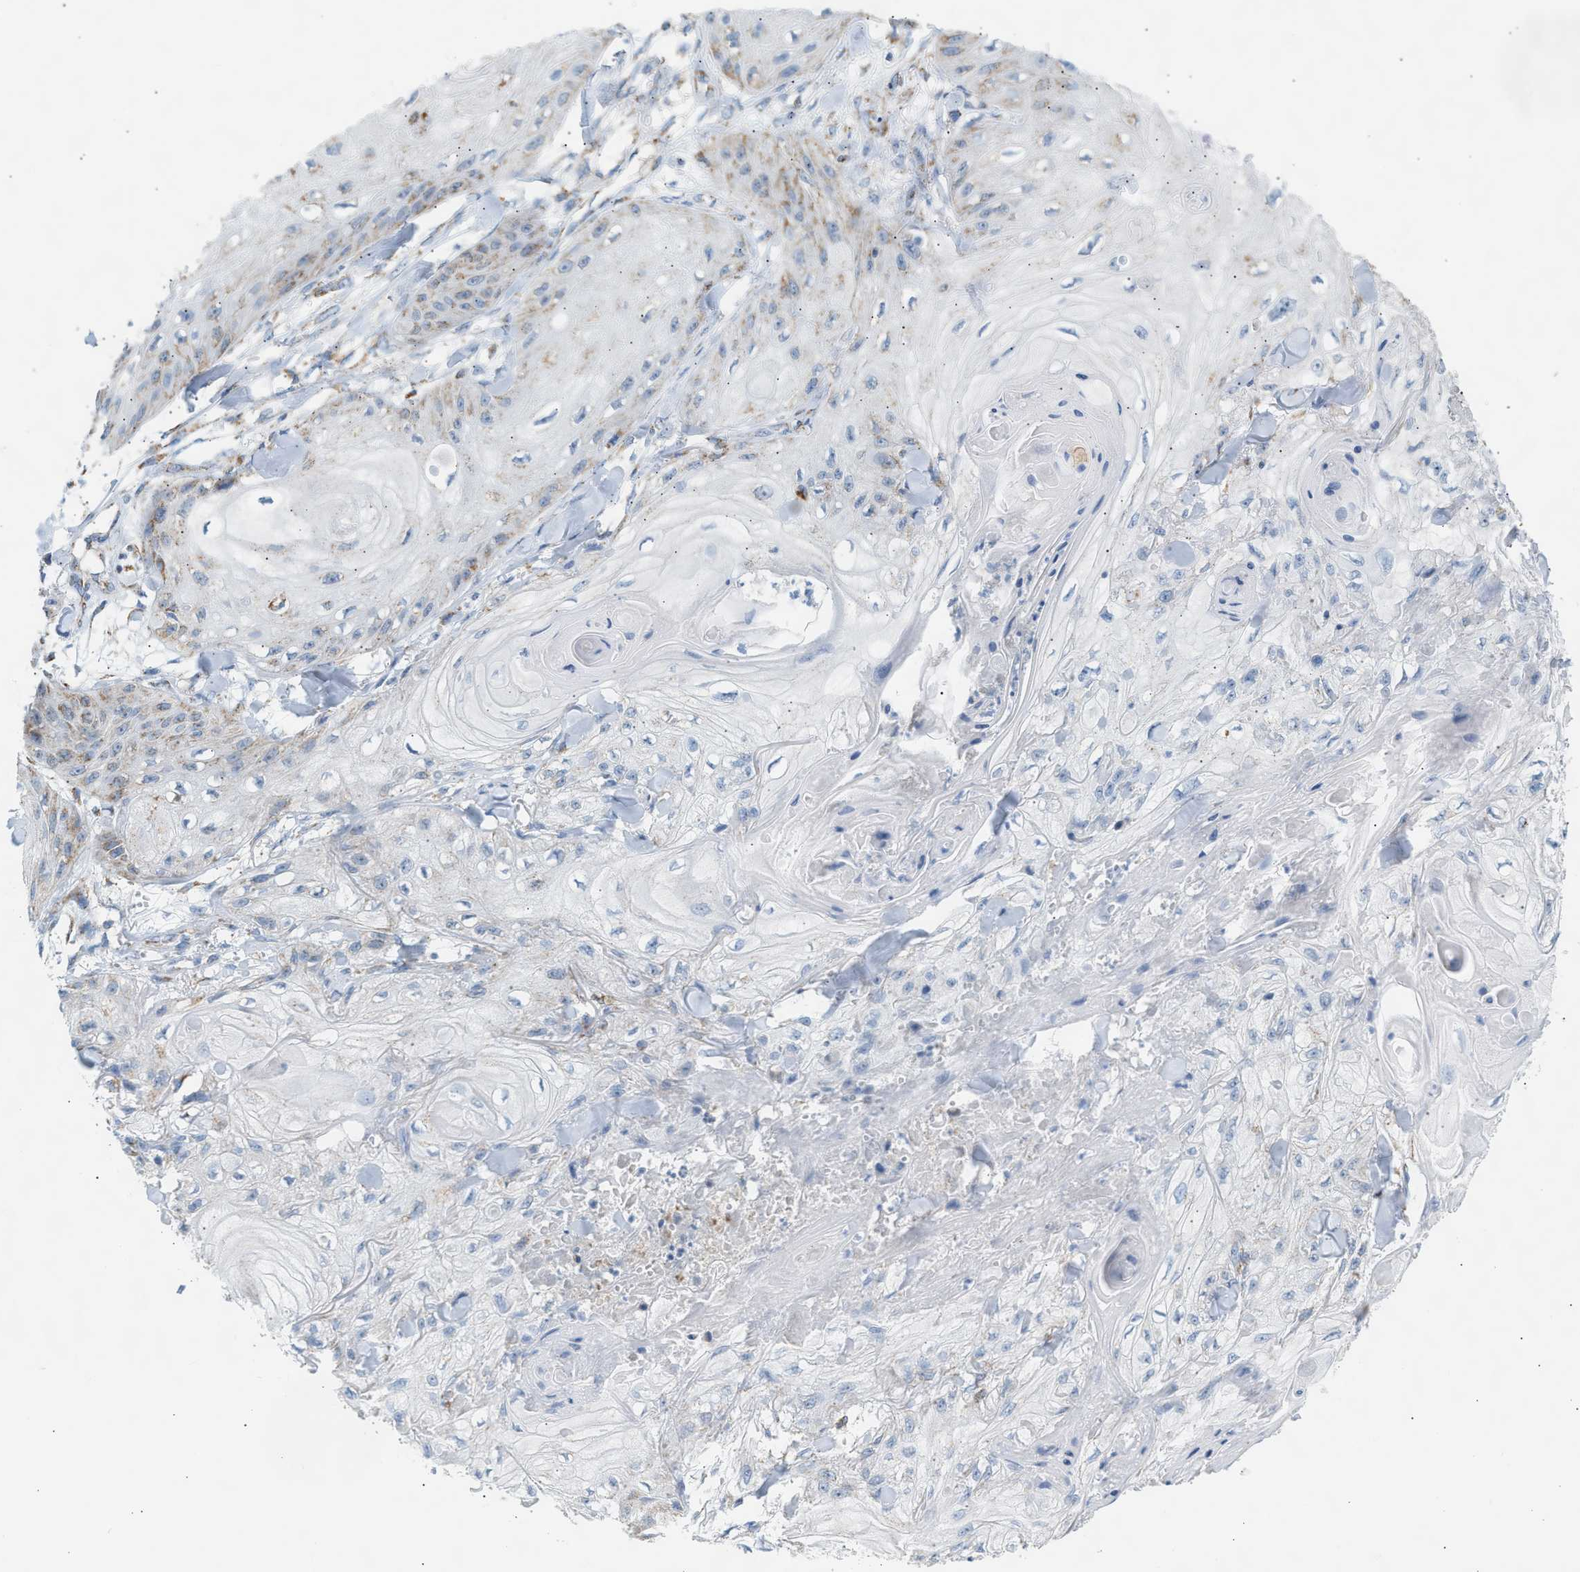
{"staining": {"intensity": "moderate", "quantity": "<25%", "location": "cytoplasmic/membranous"}, "tissue": "skin cancer", "cell_type": "Tumor cells", "image_type": "cancer", "snomed": [{"axis": "morphology", "description": "Squamous cell carcinoma, NOS"}, {"axis": "topography", "description": "Skin"}], "caption": "A low amount of moderate cytoplasmic/membranous expression is appreciated in approximately <25% of tumor cells in skin cancer tissue.", "gene": "OGDH", "patient": {"sex": "male", "age": 74}}